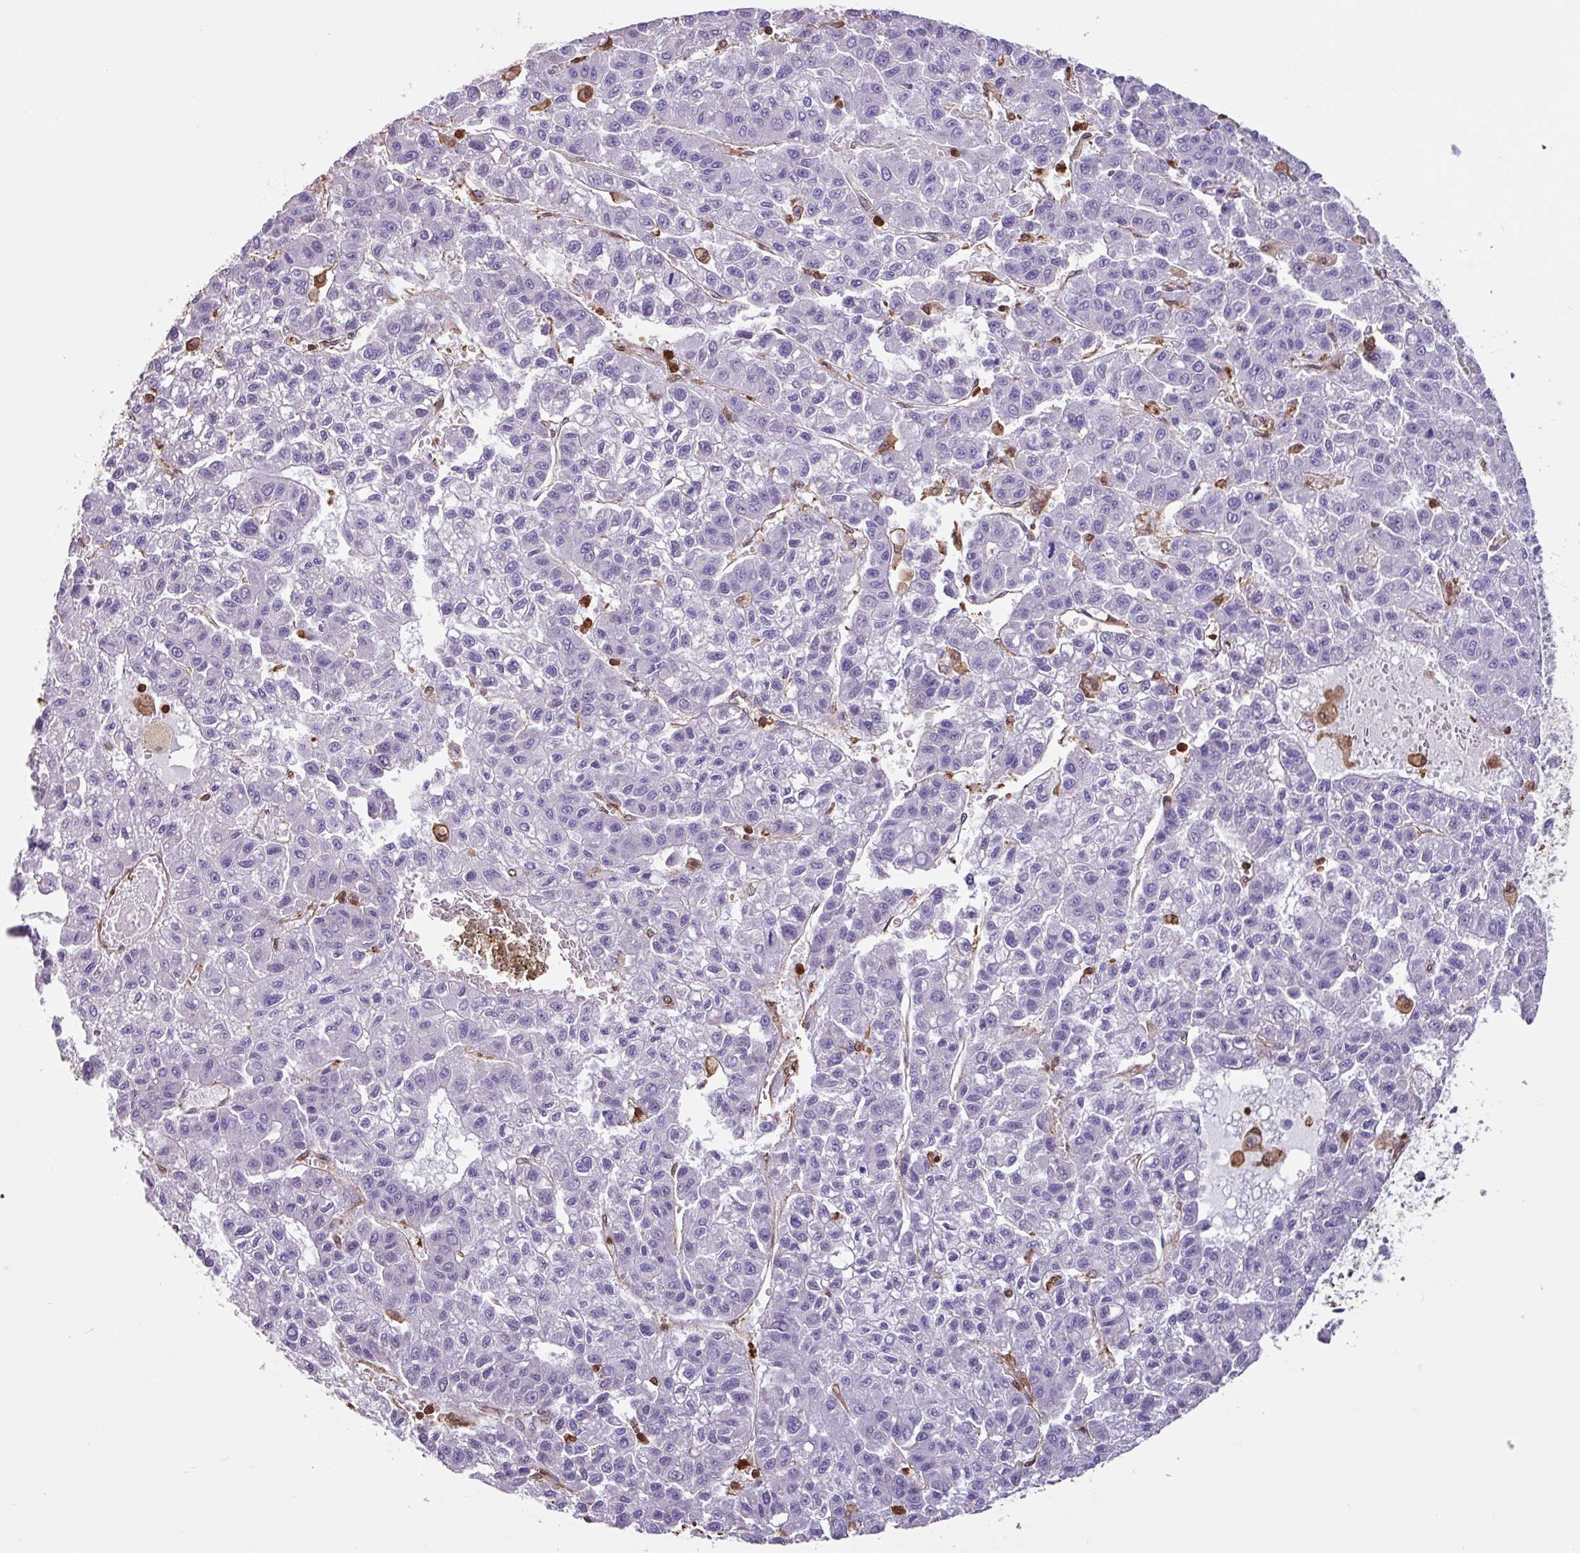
{"staining": {"intensity": "negative", "quantity": "none", "location": "none"}, "tissue": "liver cancer", "cell_type": "Tumor cells", "image_type": "cancer", "snomed": [{"axis": "morphology", "description": "Carcinoma, Hepatocellular, NOS"}, {"axis": "topography", "description": "Liver"}], "caption": "The photomicrograph demonstrates no staining of tumor cells in liver hepatocellular carcinoma. Nuclei are stained in blue.", "gene": "ARHGDIB", "patient": {"sex": "male", "age": 70}}